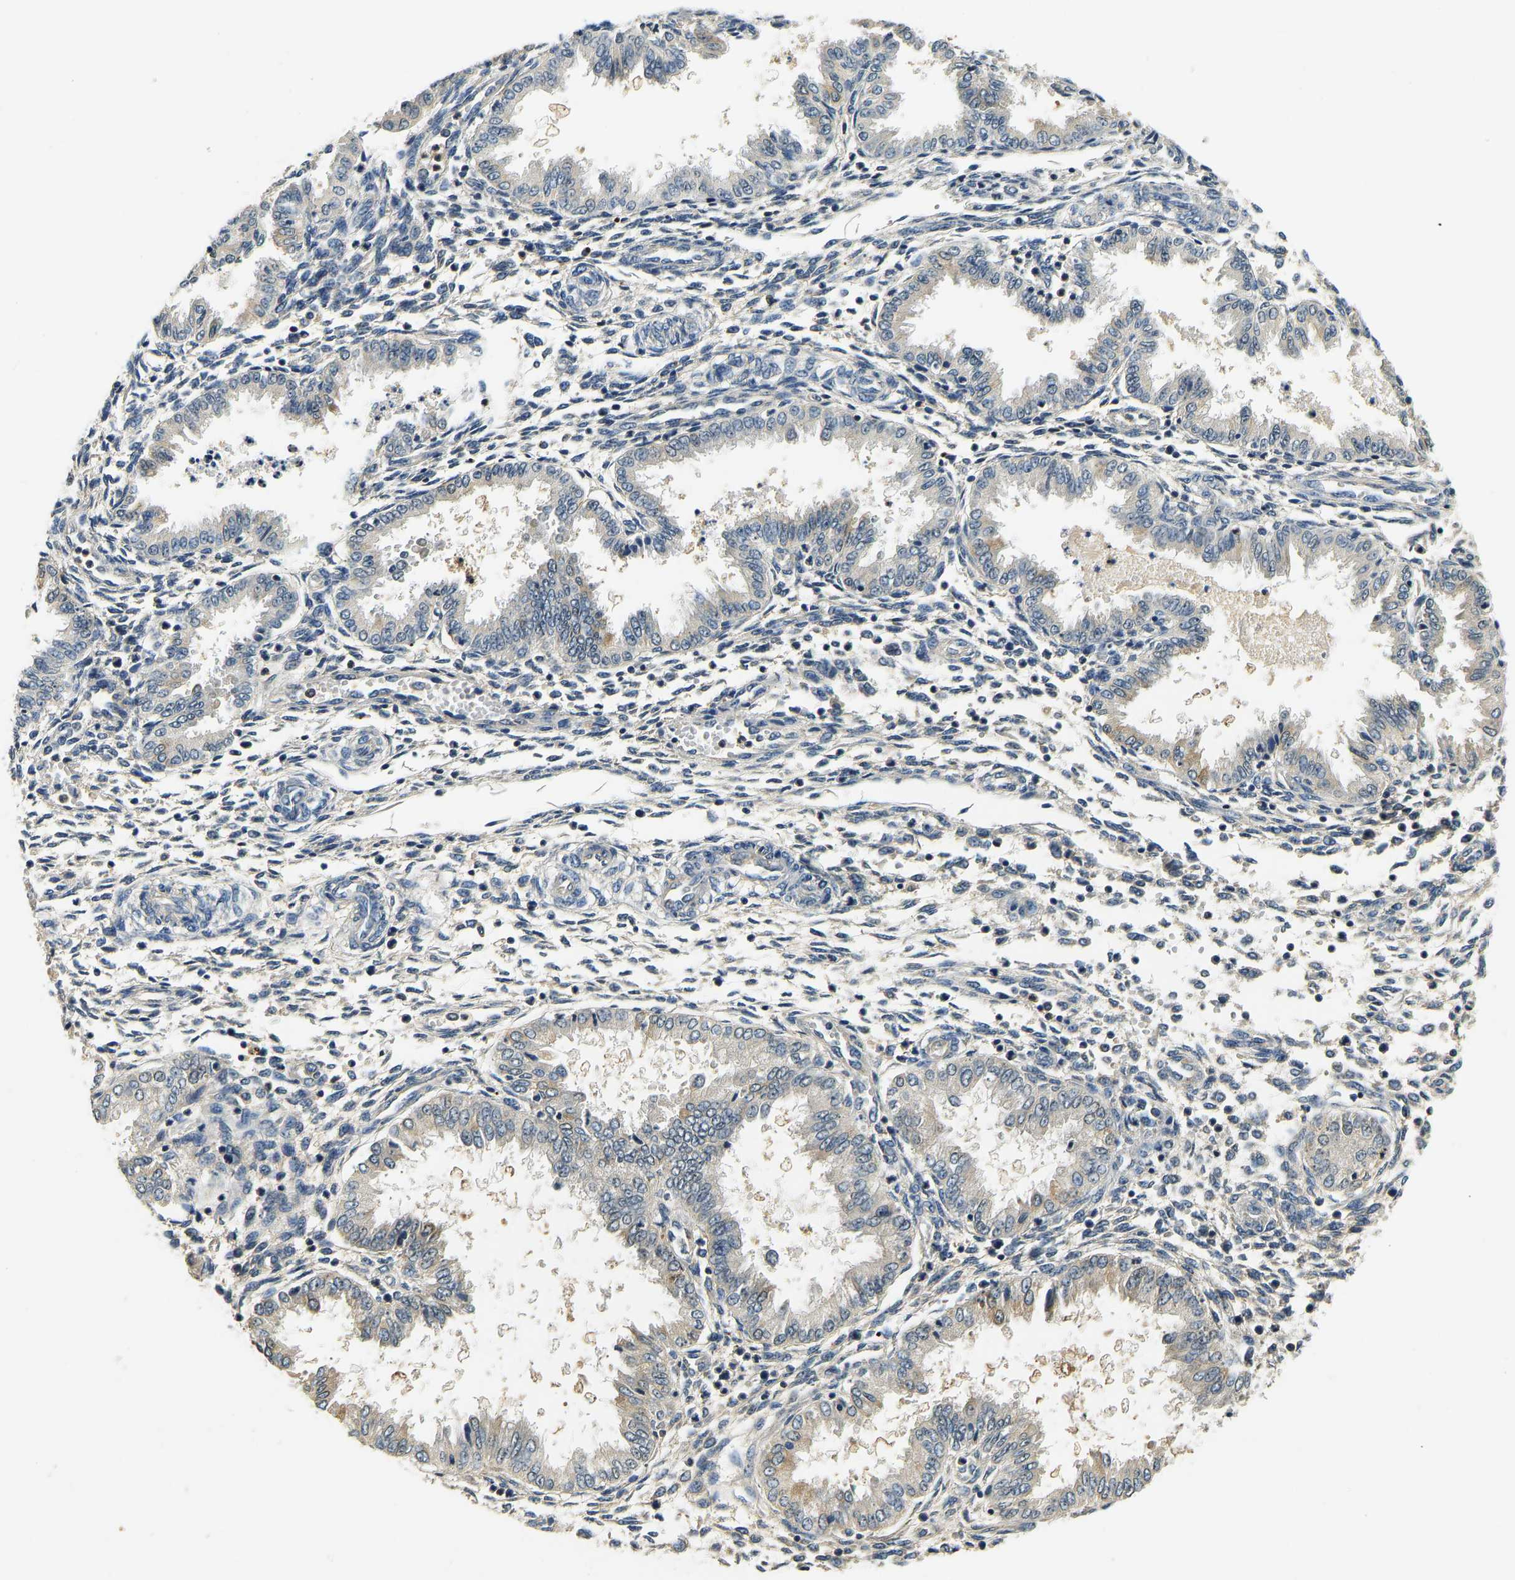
{"staining": {"intensity": "negative", "quantity": "none", "location": "none"}, "tissue": "endometrium", "cell_type": "Cells in endometrial stroma", "image_type": "normal", "snomed": [{"axis": "morphology", "description": "Normal tissue, NOS"}, {"axis": "topography", "description": "Endometrium"}], "caption": "Protein analysis of unremarkable endometrium exhibits no significant expression in cells in endometrial stroma.", "gene": "RESF1", "patient": {"sex": "female", "age": 33}}